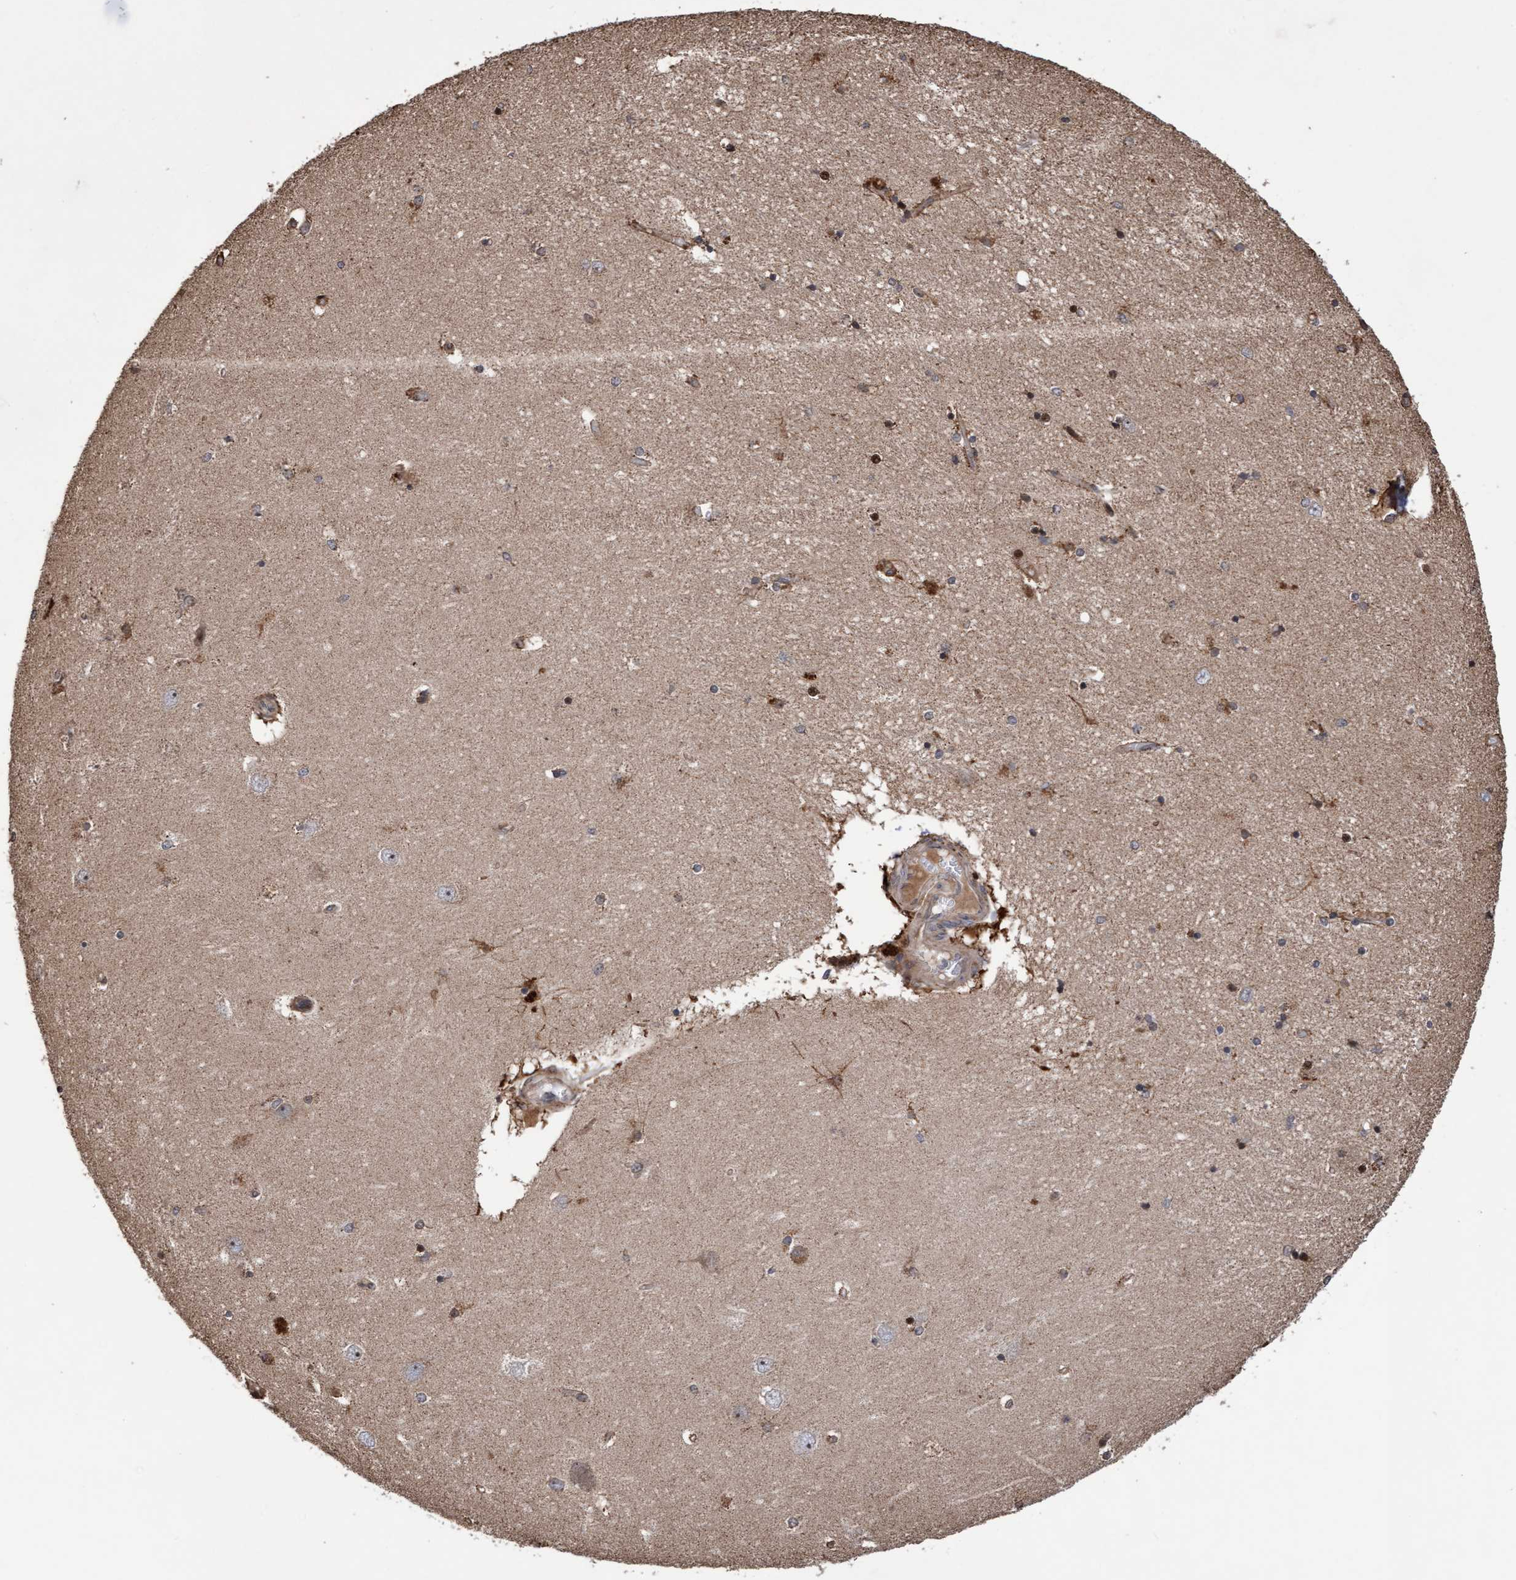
{"staining": {"intensity": "moderate", "quantity": "<25%", "location": "cytoplasmic/membranous,nuclear"}, "tissue": "hippocampus", "cell_type": "Glial cells", "image_type": "normal", "snomed": [{"axis": "morphology", "description": "Normal tissue, NOS"}, {"axis": "topography", "description": "Hippocampus"}], "caption": "Hippocampus stained with immunohistochemistry exhibits moderate cytoplasmic/membranous,nuclear staining in approximately <25% of glial cells.", "gene": "PECR", "patient": {"sex": "female", "age": 54}}